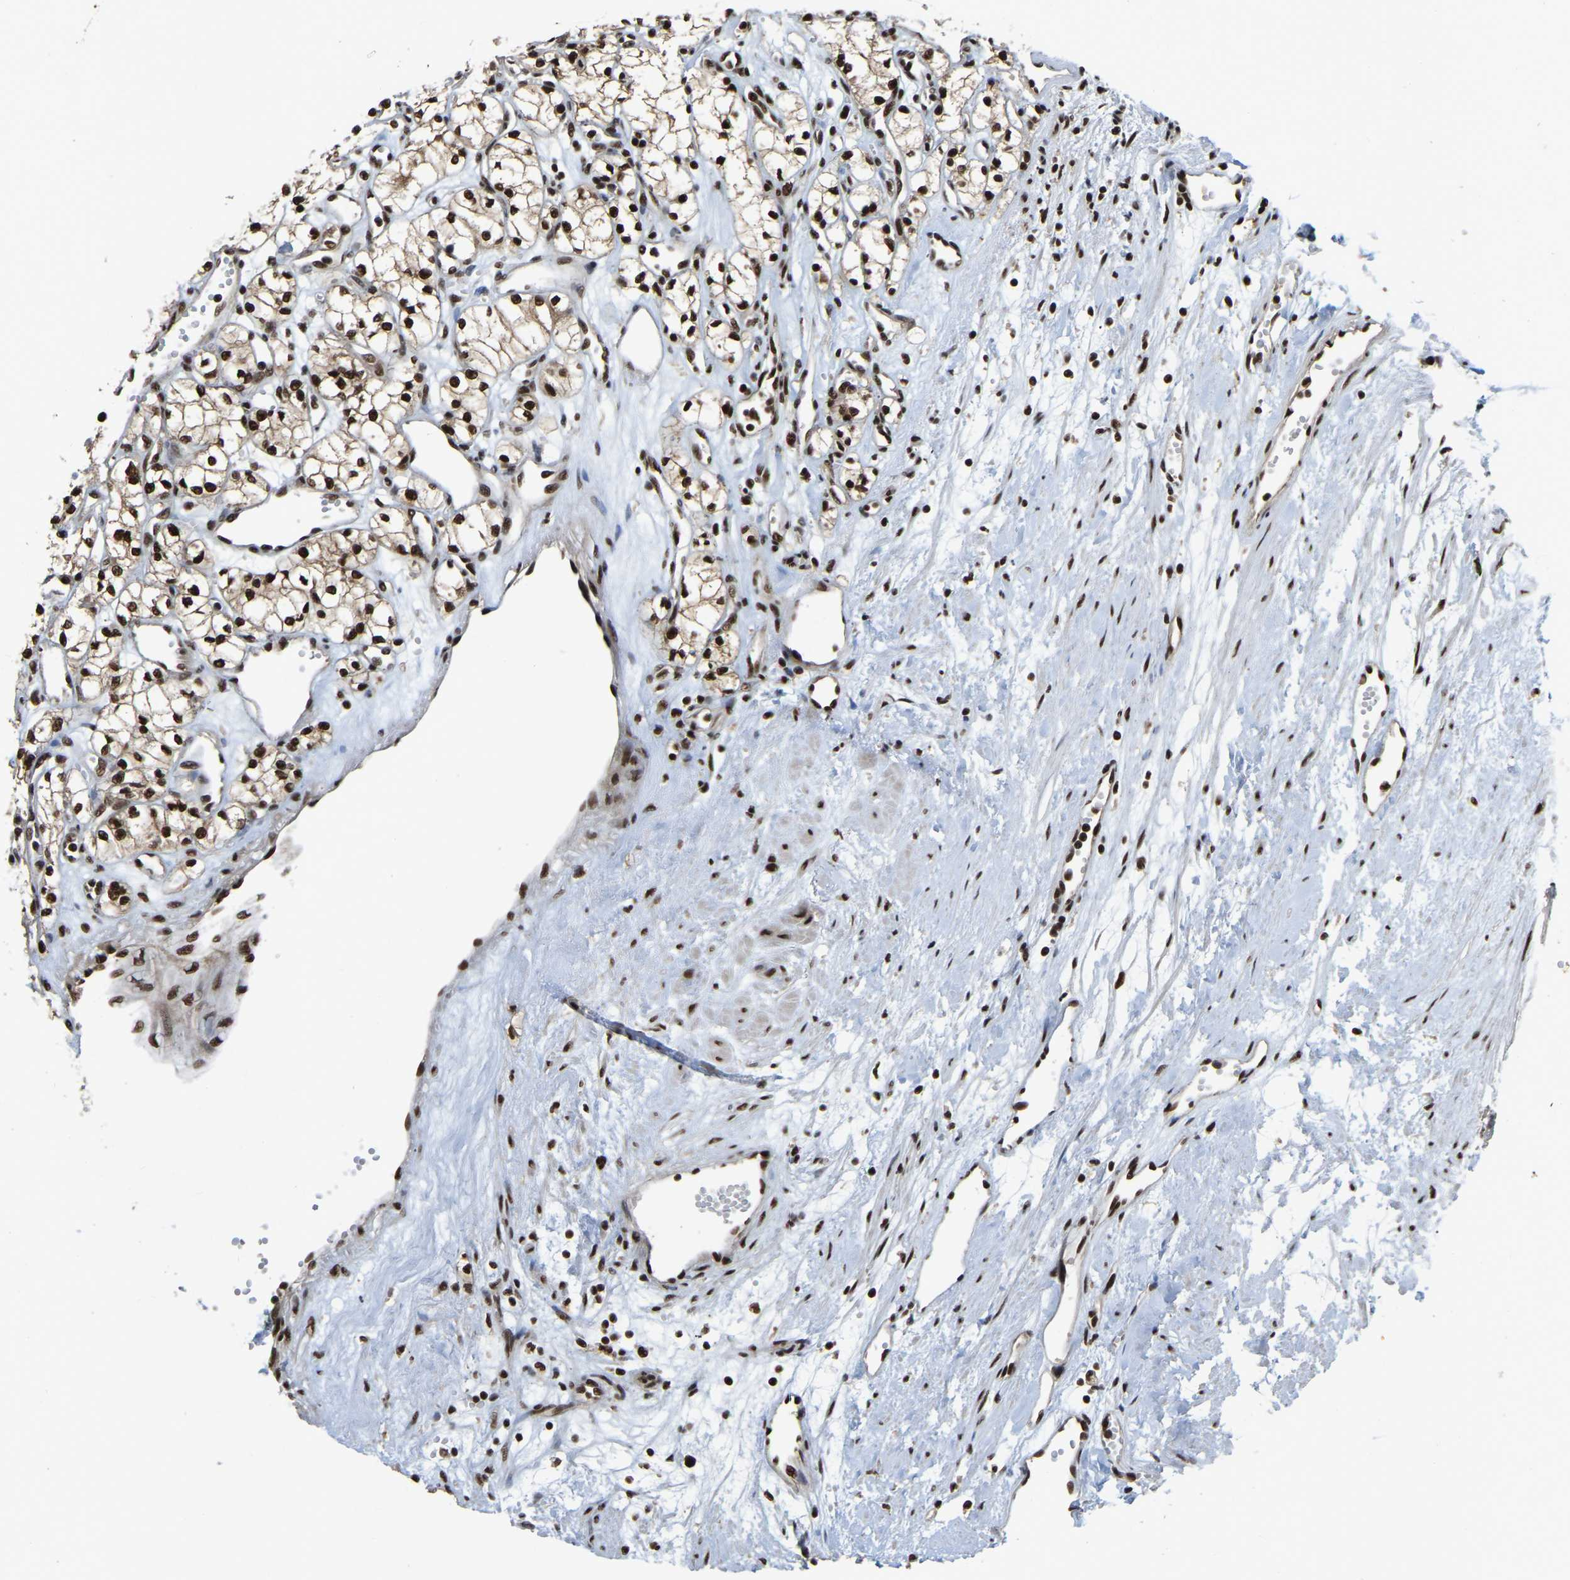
{"staining": {"intensity": "strong", "quantity": ">75%", "location": "nuclear"}, "tissue": "renal cancer", "cell_type": "Tumor cells", "image_type": "cancer", "snomed": [{"axis": "morphology", "description": "Adenocarcinoma, NOS"}, {"axis": "topography", "description": "Kidney"}], "caption": "Strong nuclear expression is seen in about >75% of tumor cells in renal cancer (adenocarcinoma).", "gene": "TBL1XR1", "patient": {"sex": "male", "age": 59}}